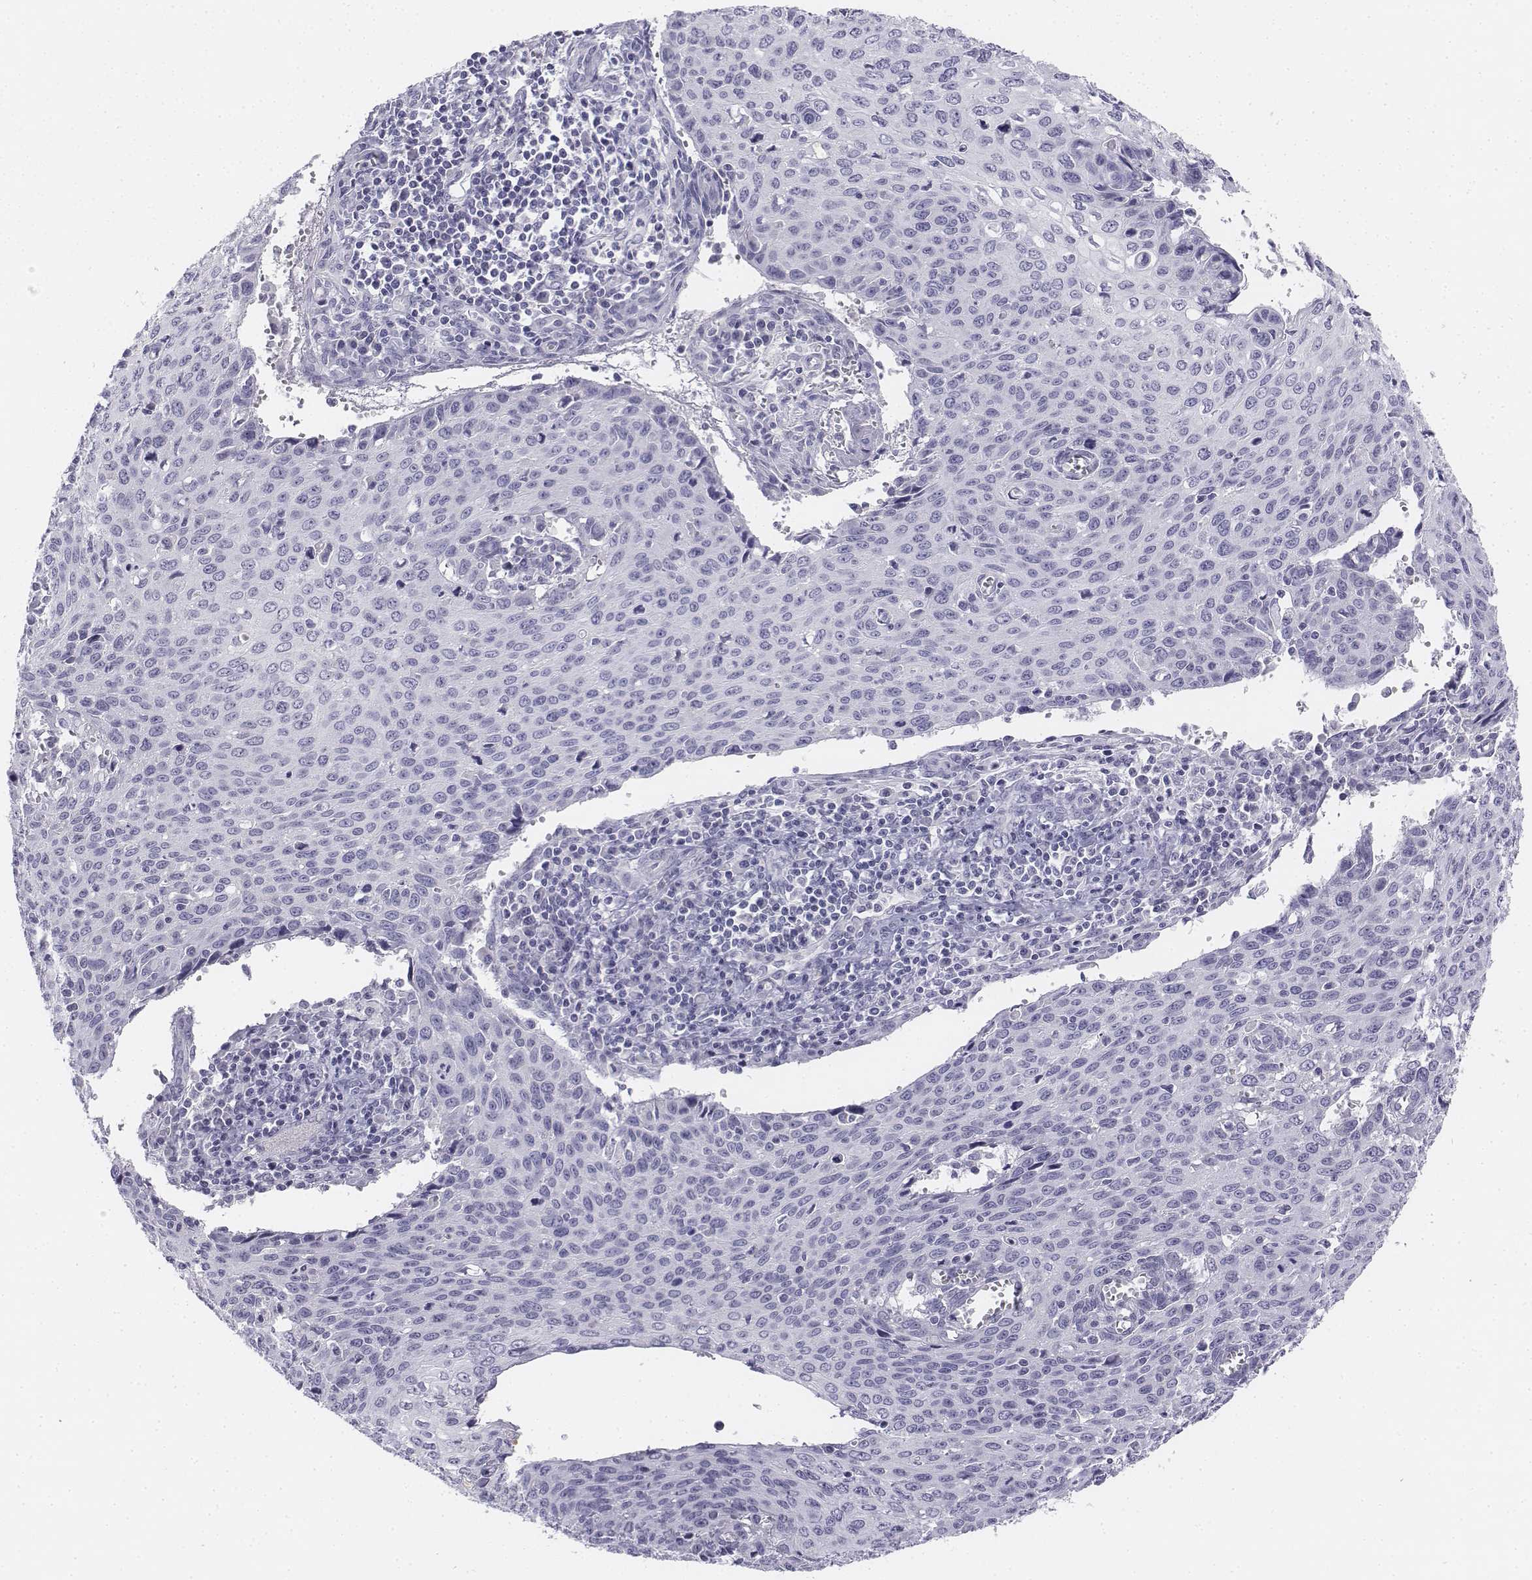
{"staining": {"intensity": "negative", "quantity": "none", "location": "none"}, "tissue": "cervical cancer", "cell_type": "Tumor cells", "image_type": "cancer", "snomed": [{"axis": "morphology", "description": "Squamous cell carcinoma, NOS"}, {"axis": "topography", "description": "Cervix"}], "caption": "Cervical cancer (squamous cell carcinoma) was stained to show a protein in brown. There is no significant expression in tumor cells.", "gene": "UCN2", "patient": {"sex": "female", "age": 38}}